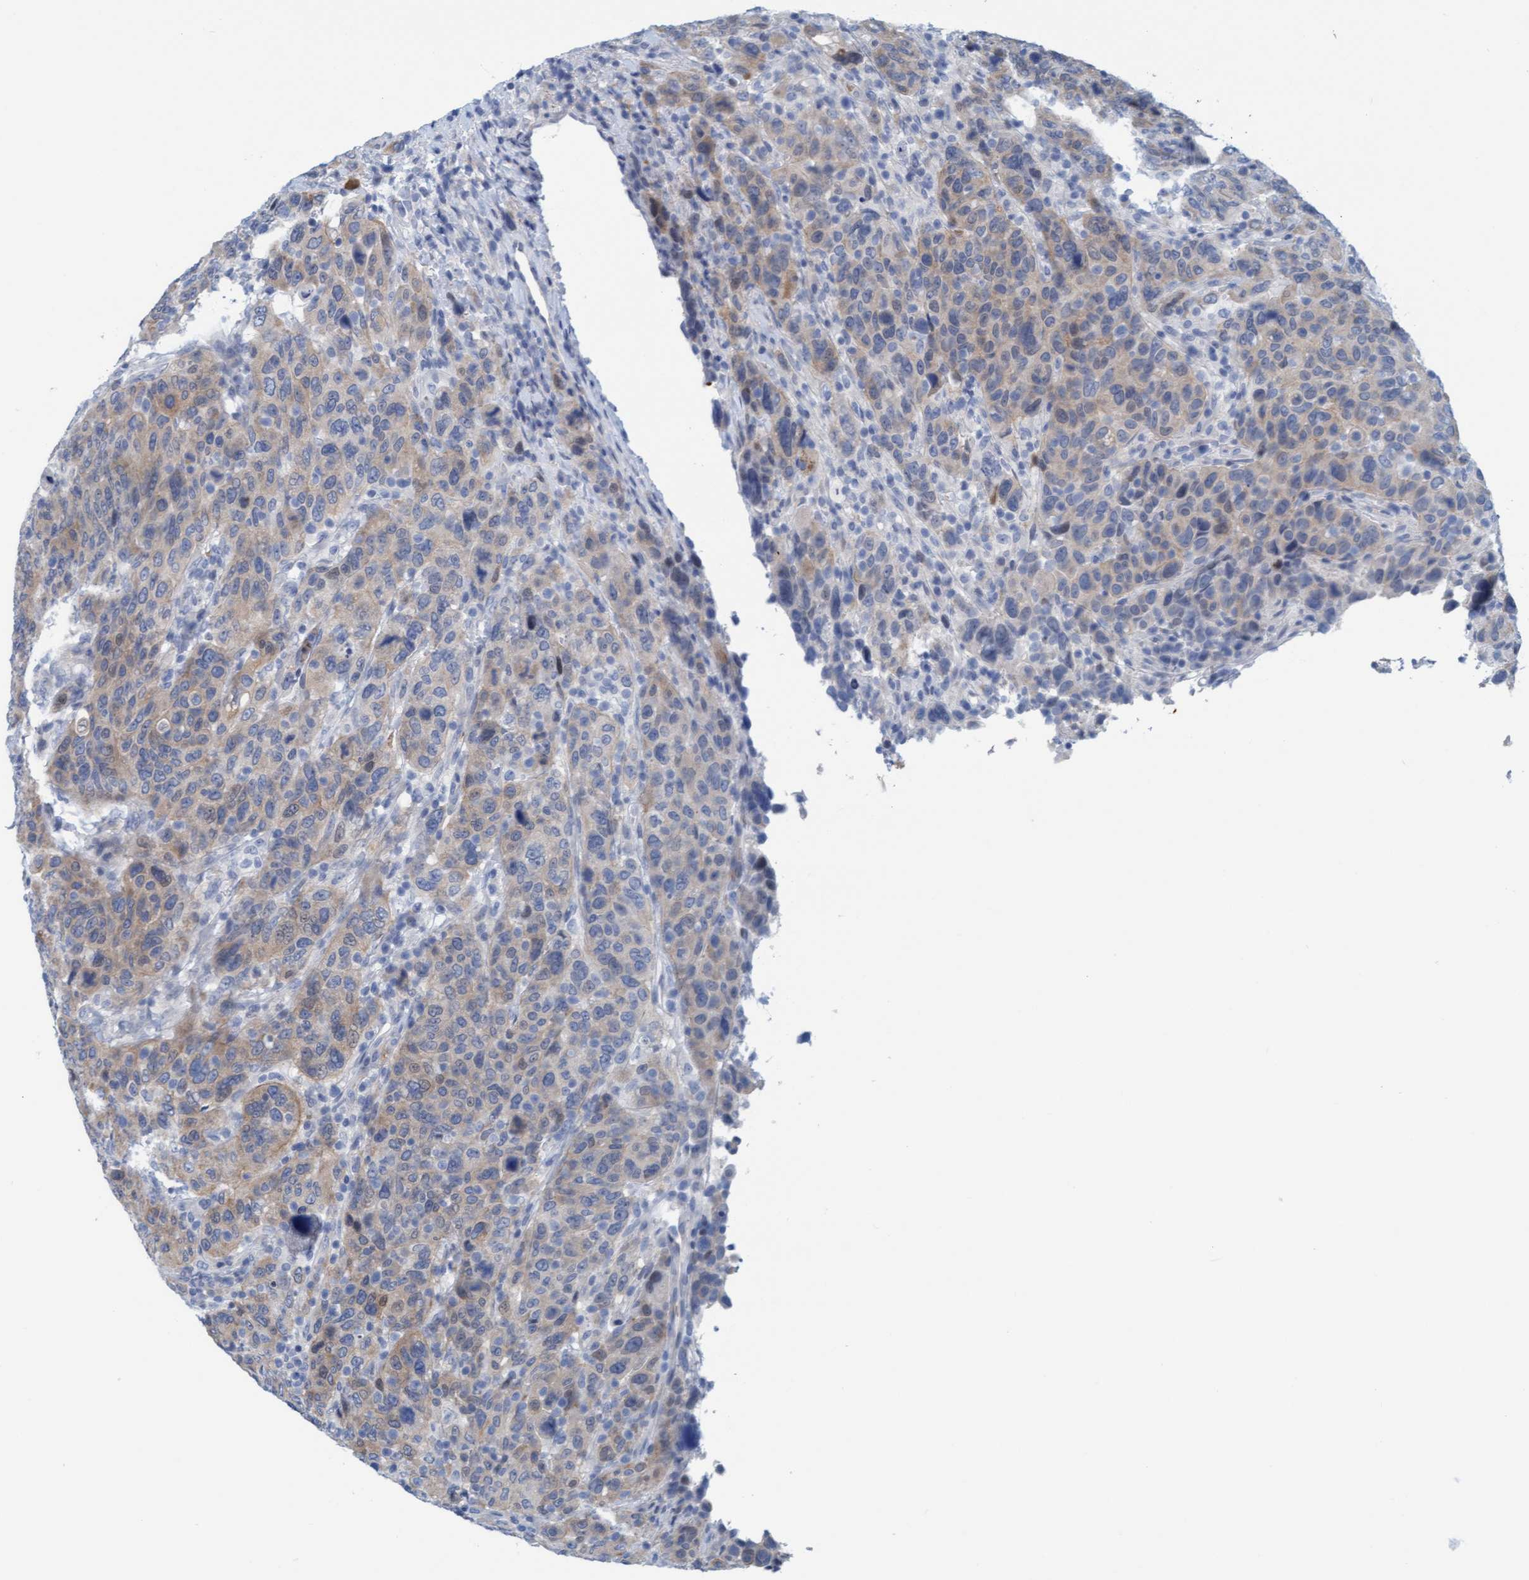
{"staining": {"intensity": "moderate", "quantity": "25%-75%", "location": "cytoplasmic/membranous"}, "tissue": "breast cancer", "cell_type": "Tumor cells", "image_type": "cancer", "snomed": [{"axis": "morphology", "description": "Duct carcinoma"}, {"axis": "topography", "description": "Breast"}], "caption": "IHC image of human breast cancer stained for a protein (brown), which shows medium levels of moderate cytoplasmic/membranous expression in approximately 25%-75% of tumor cells.", "gene": "P2RX5", "patient": {"sex": "female", "age": 37}}